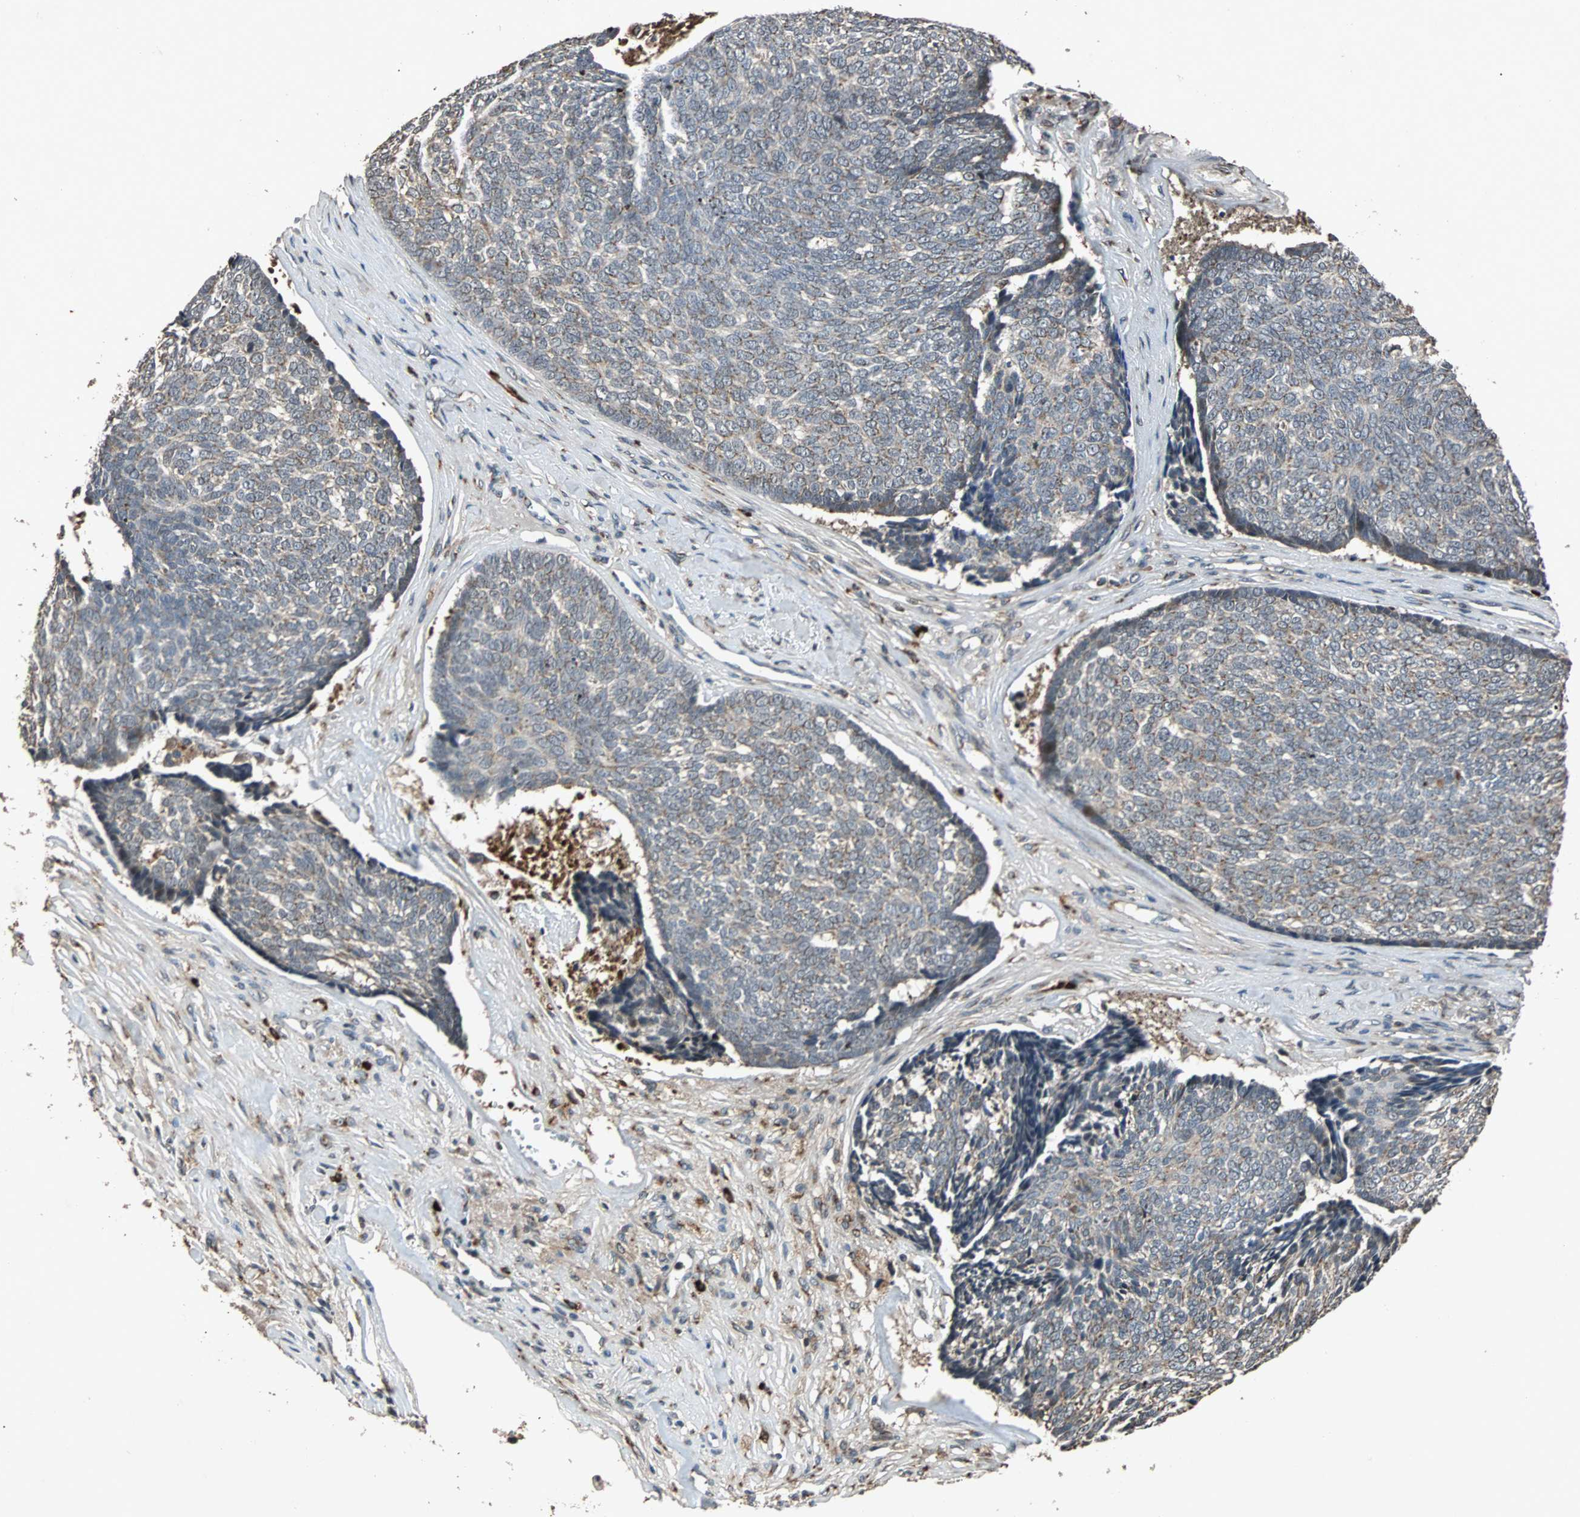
{"staining": {"intensity": "weak", "quantity": "25%-75%", "location": "cytoplasmic/membranous"}, "tissue": "skin cancer", "cell_type": "Tumor cells", "image_type": "cancer", "snomed": [{"axis": "morphology", "description": "Basal cell carcinoma"}, {"axis": "topography", "description": "Skin"}], "caption": "Skin cancer (basal cell carcinoma) stained with DAB (3,3'-diaminobenzidine) immunohistochemistry (IHC) shows low levels of weak cytoplasmic/membranous positivity in approximately 25%-75% of tumor cells.", "gene": "USP31", "patient": {"sex": "male", "age": 84}}